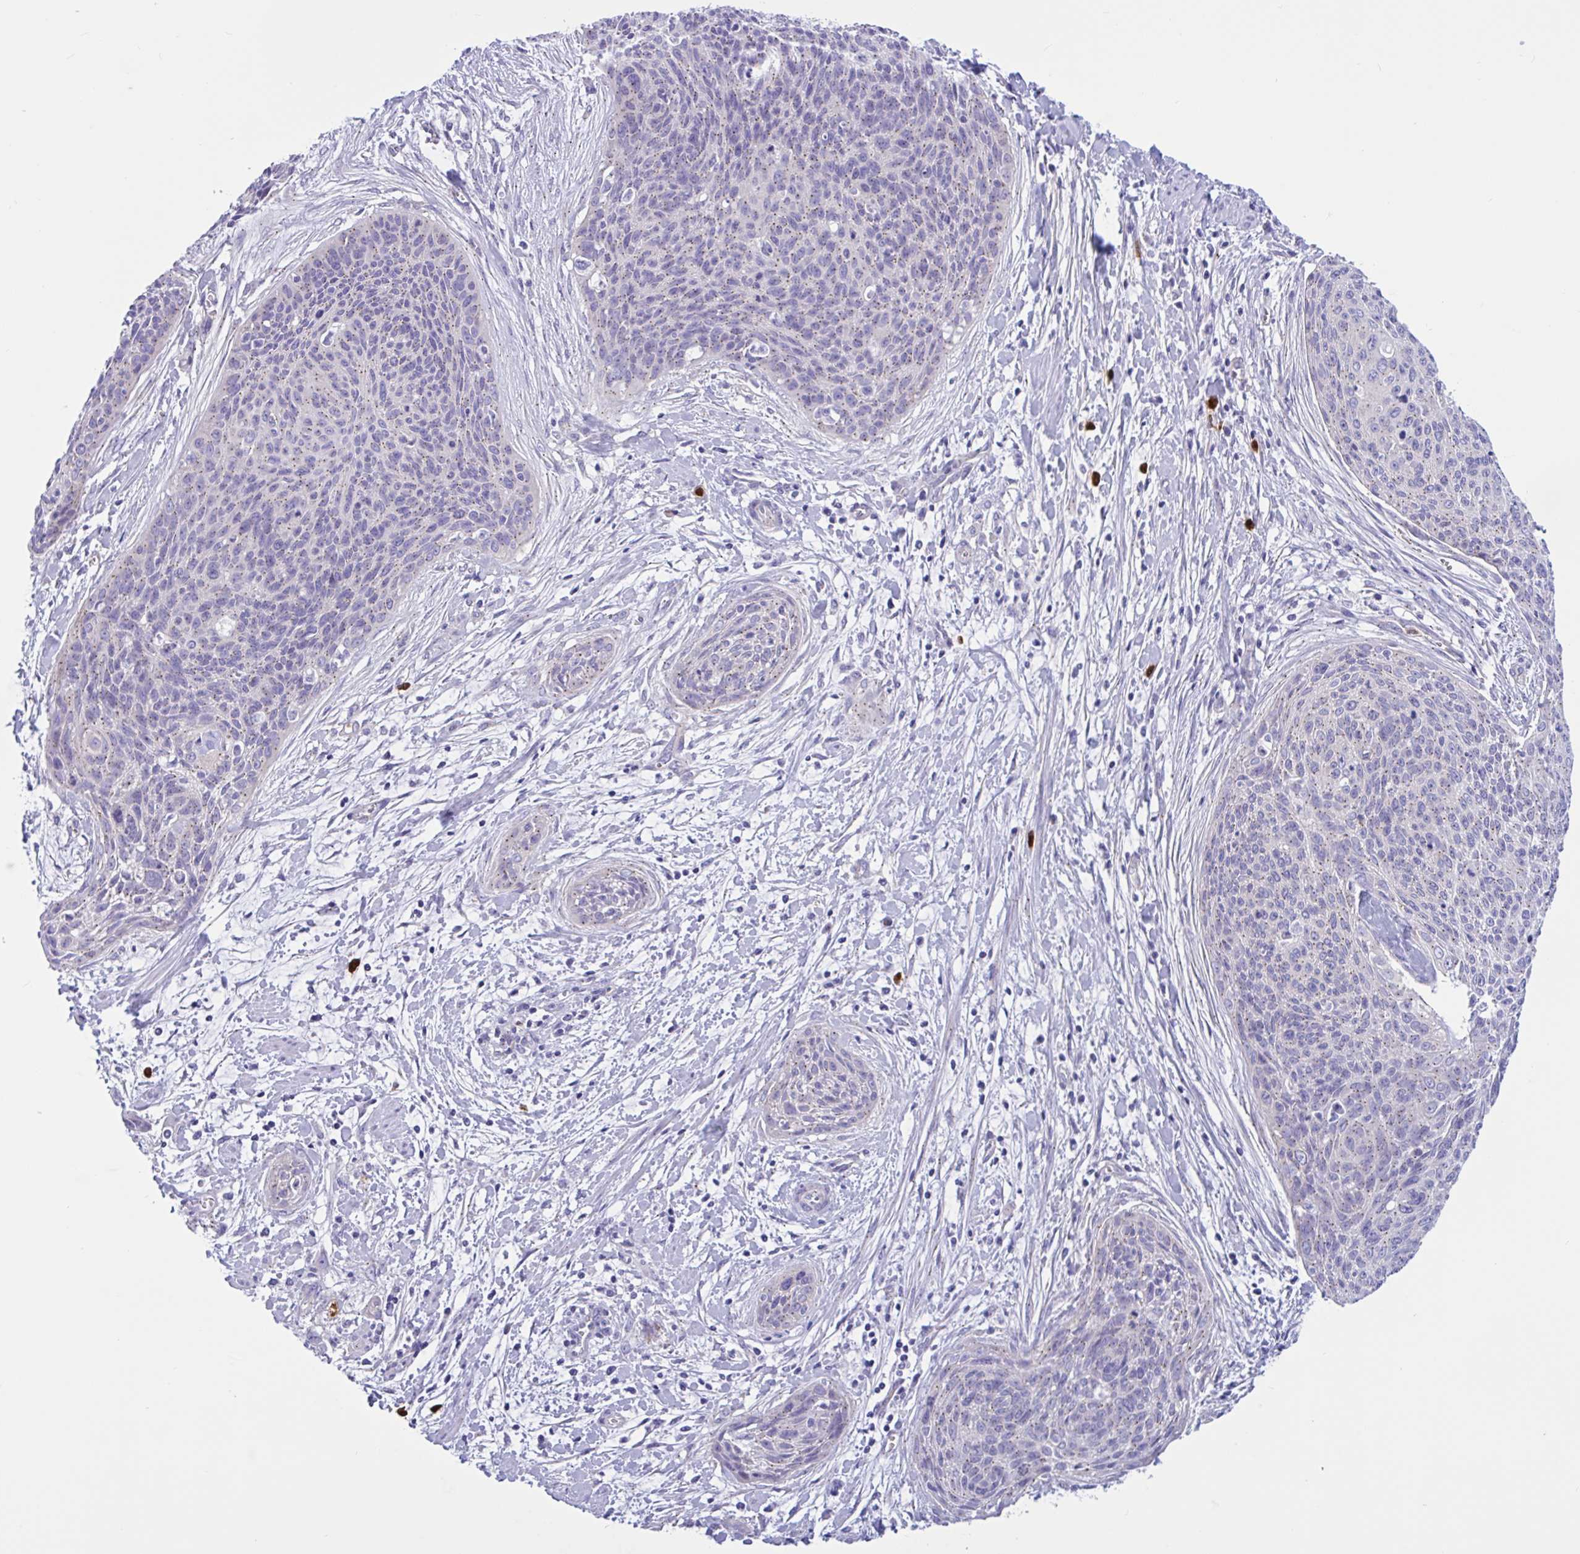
{"staining": {"intensity": "weak", "quantity": "25%-75%", "location": "cytoplasmic/membranous"}, "tissue": "cervical cancer", "cell_type": "Tumor cells", "image_type": "cancer", "snomed": [{"axis": "morphology", "description": "Squamous cell carcinoma, NOS"}, {"axis": "topography", "description": "Cervix"}], "caption": "Cervical cancer stained for a protein demonstrates weak cytoplasmic/membranous positivity in tumor cells.", "gene": "RNASE3", "patient": {"sex": "female", "age": 55}}